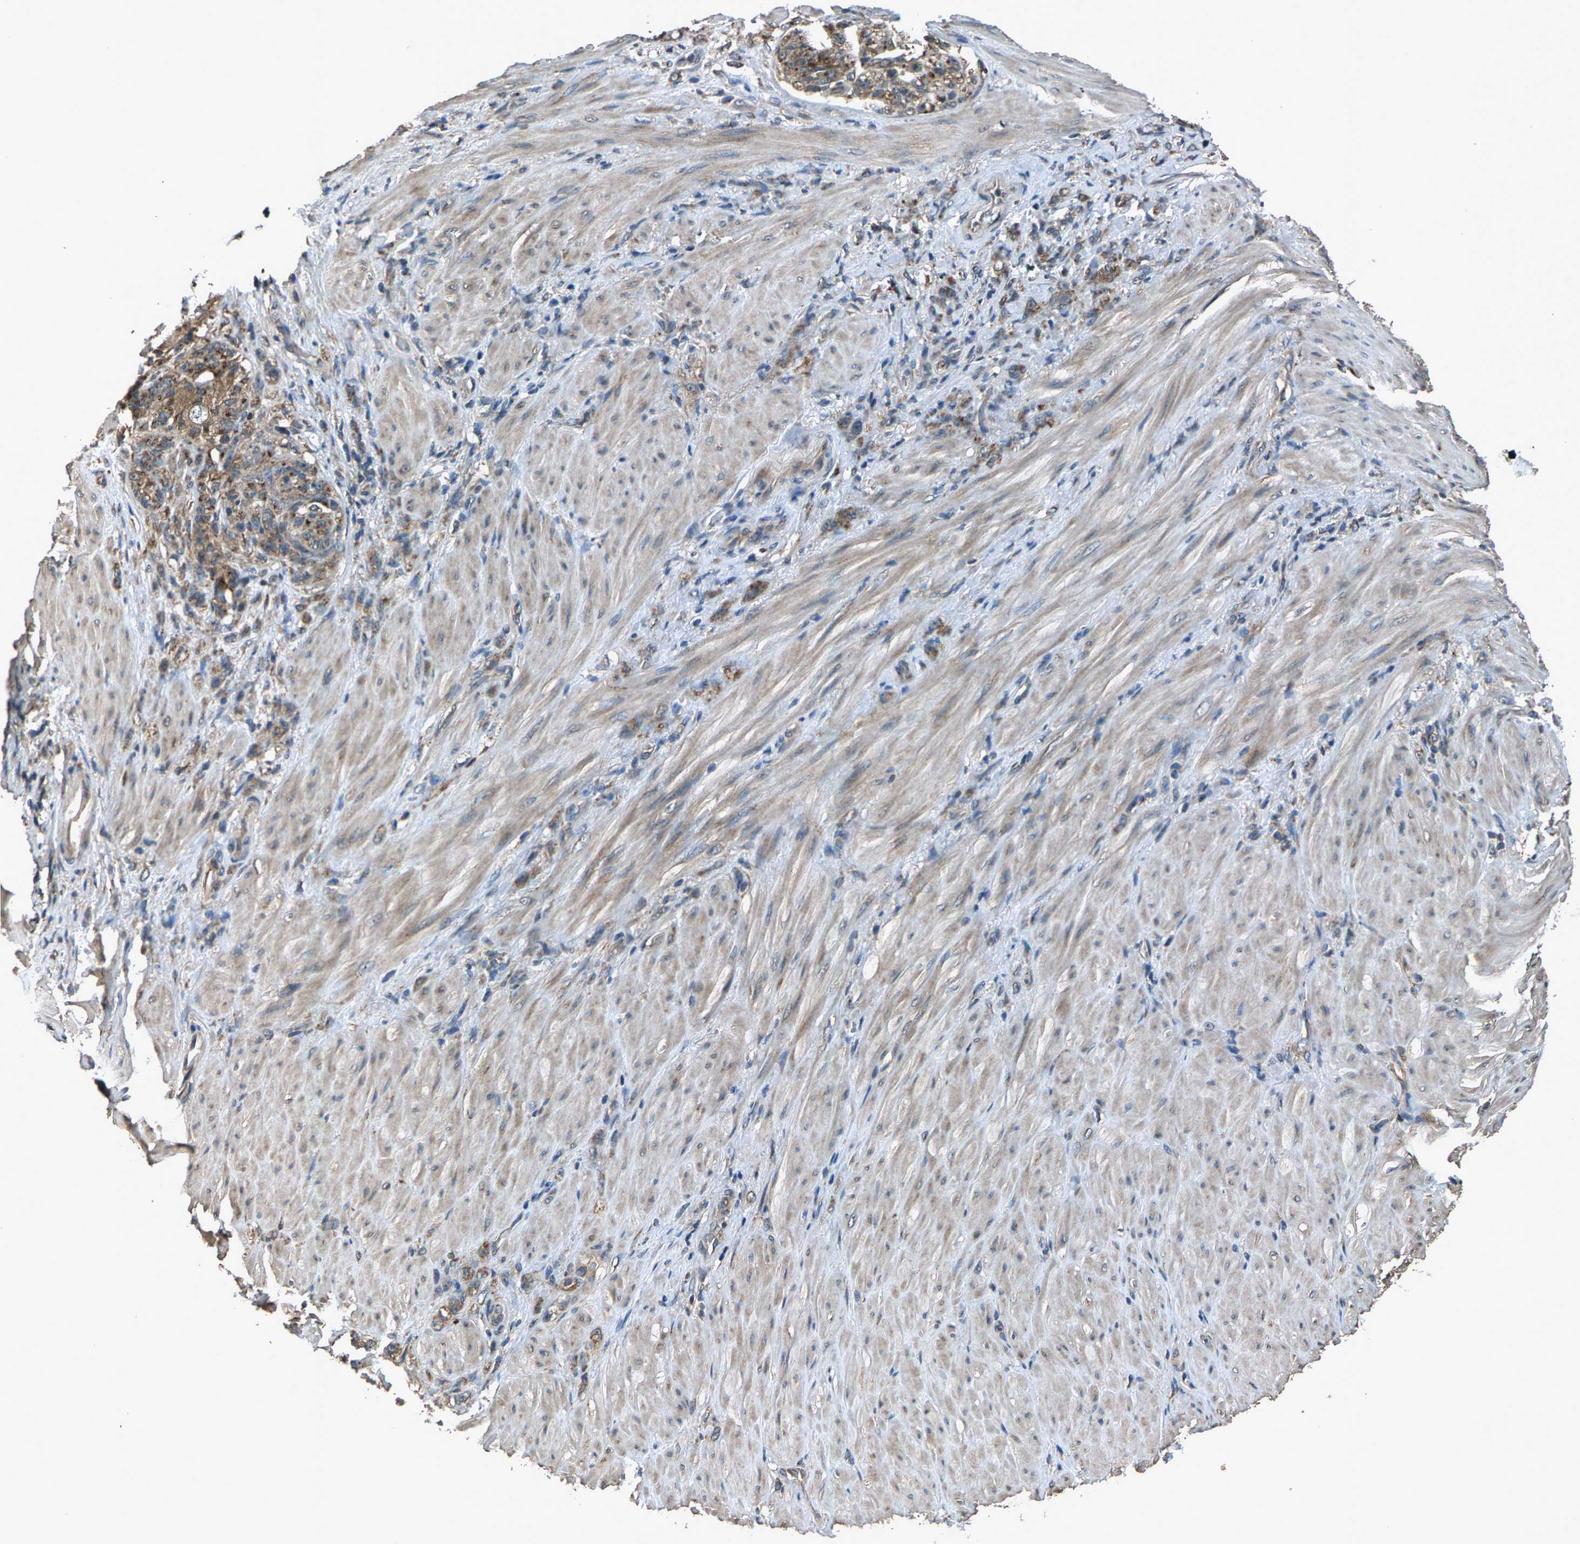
{"staining": {"intensity": "weak", "quantity": ">75%", "location": "cytoplasmic/membranous"}, "tissue": "stomach cancer", "cell_type": "Tumor cells", "image_type": "cancer", "snomed": [{"axis": "morphology", "description": "Normal tissue, NOS"}, {"axis": "morphology", "description": "Adenocarcinoma, NOS"}, {"axis": "topography", "description": "Stomach"}], "caption": "Protein expression analysis of stomach cancer reveals weak cytoplasmic/membranous expression in approximately >75% of tumor cells.", "gene": "SLC38A10", "patient": {"sex": "male", "age": 82}}